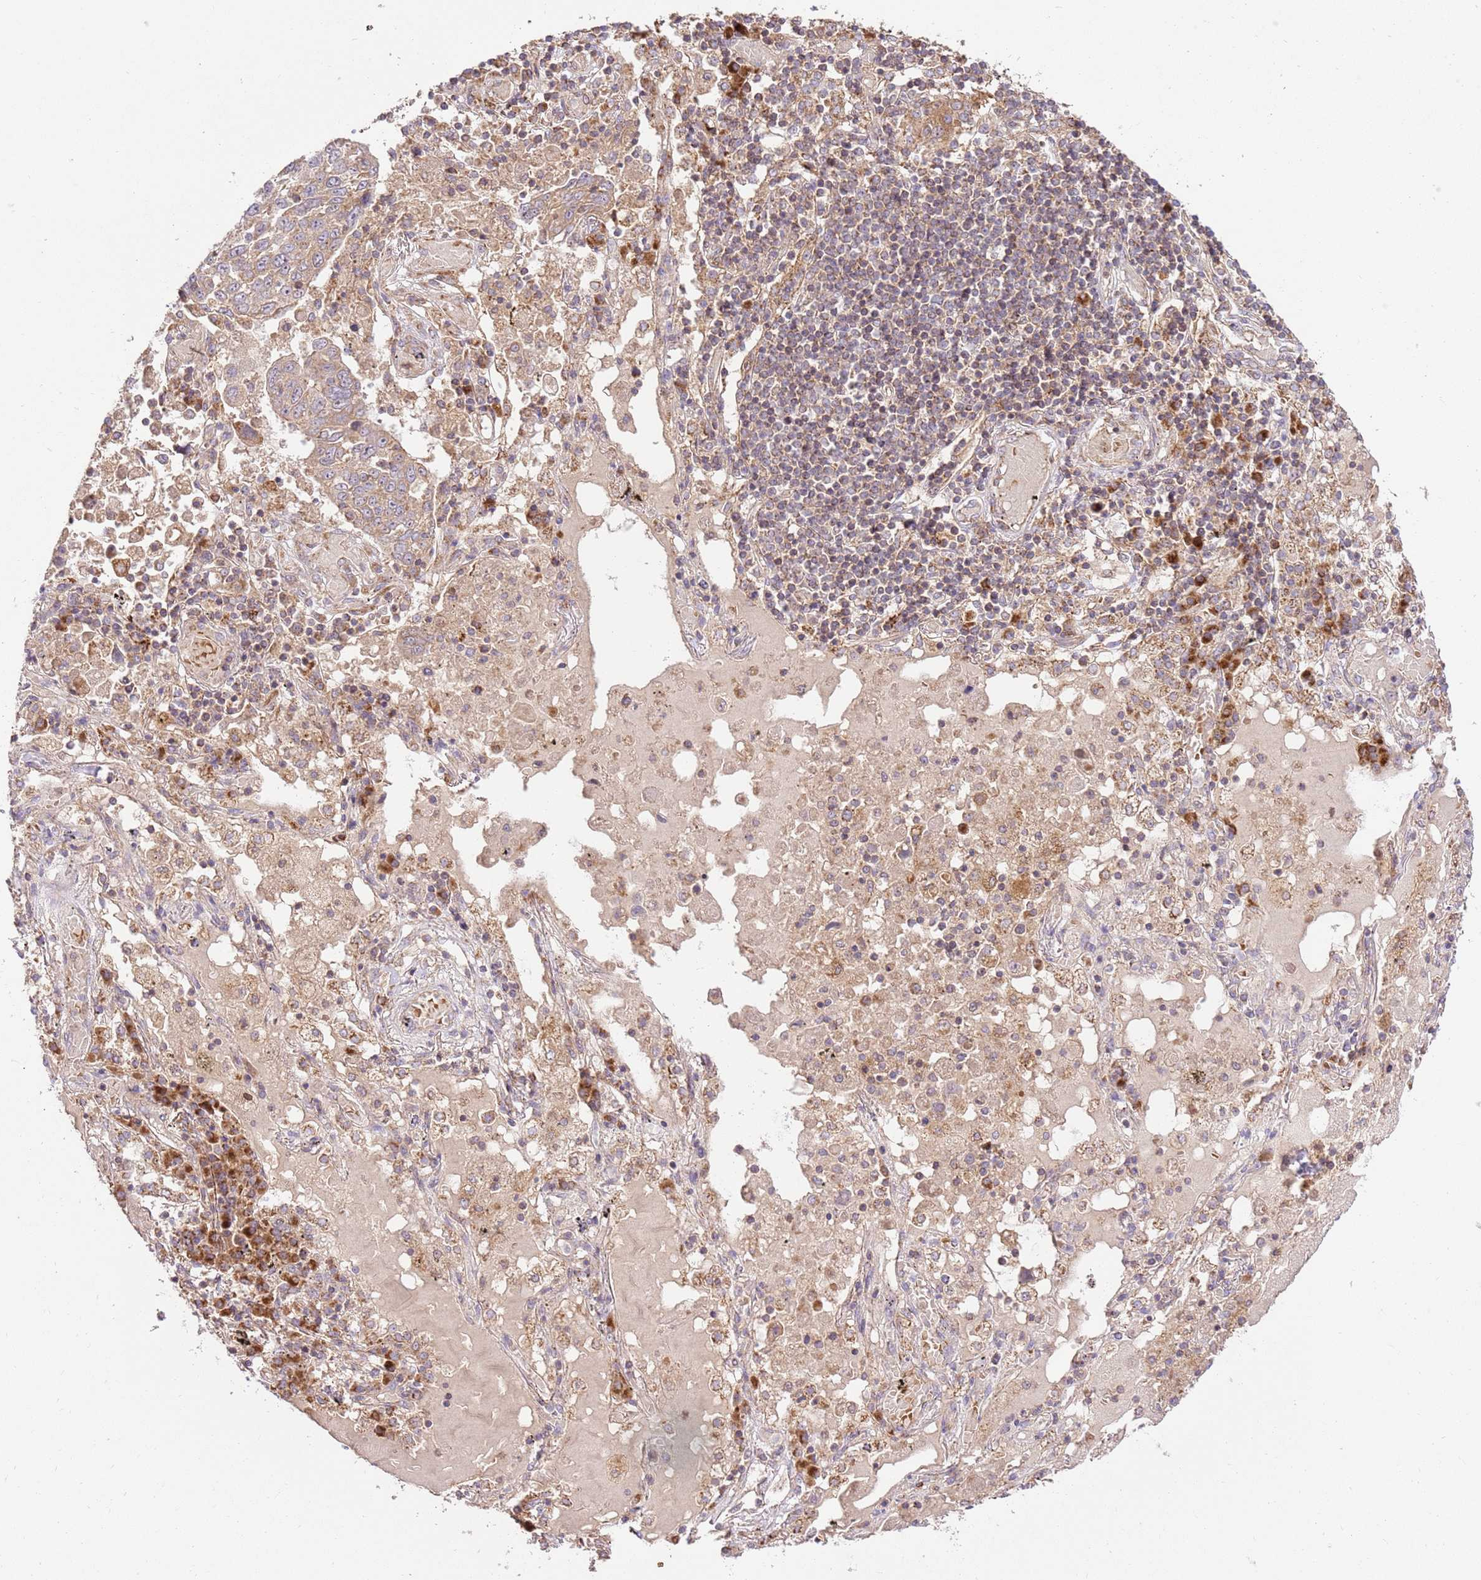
{"staining": {"intensity": "weak", "quantity": ">75%", "location": "cytoplasmic/membranous"}, "tissue": "lung cancer", "cell_type": "Tumor cells", "image_type": "cancer", "snomed": [{"axis": "morphology", "description": "Squamous cell carcinoma, NOS"}, {"axis": "topography", "description": "Lung"}], "caption": "Immunohistochemistry histopathology image of neoplastic tissue: human lung cancer (squamous cell carcinoma) stained using IHC reveals low levels of weak protein expression localized specifically in the cytoplasmic/membranous of tumor cells, appearing as a cytoplasmic/membranous brown color.", "gene": "SPATA2L", "patient": {"sex": "male", "age": 65}}